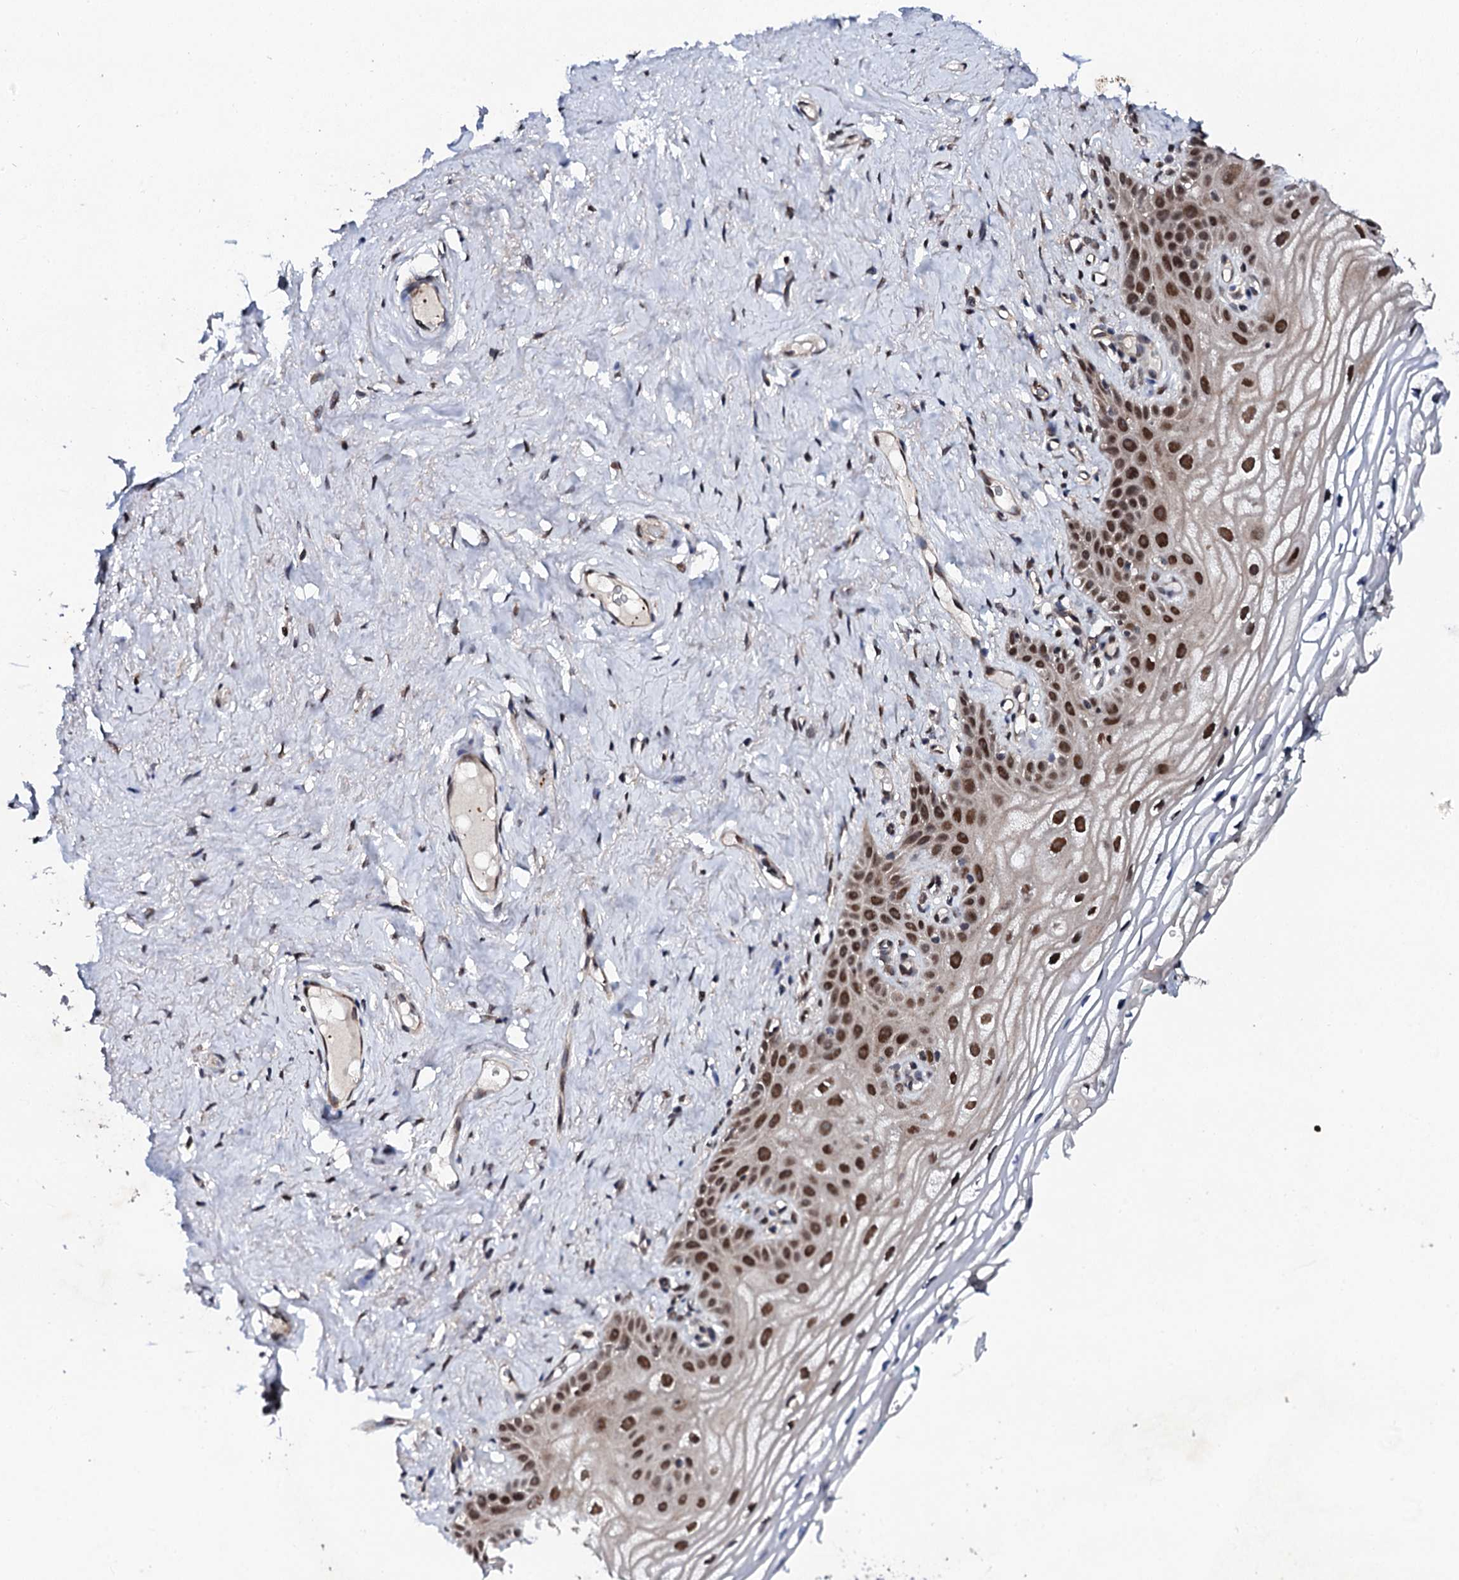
{"staining": {"intensity": "strong", "quantity": ">75%", "location": "nuclear"}, "tissue": "vagina", "cell_type": "Squamous epithelial cells", "image_type": "normal", "snomed": [{"axis": "morphology", "description": "Normal tissue, NOS"}, {"axis": "topography", "description": "Vagina"}], "caption": "Protein expression analysis of benign human vagina reveals strong nuclear staining in approximately >75% of squamous epithelial cells.", "gene": "CSTF3", "patient": {"sex": "female", "age": 68}}